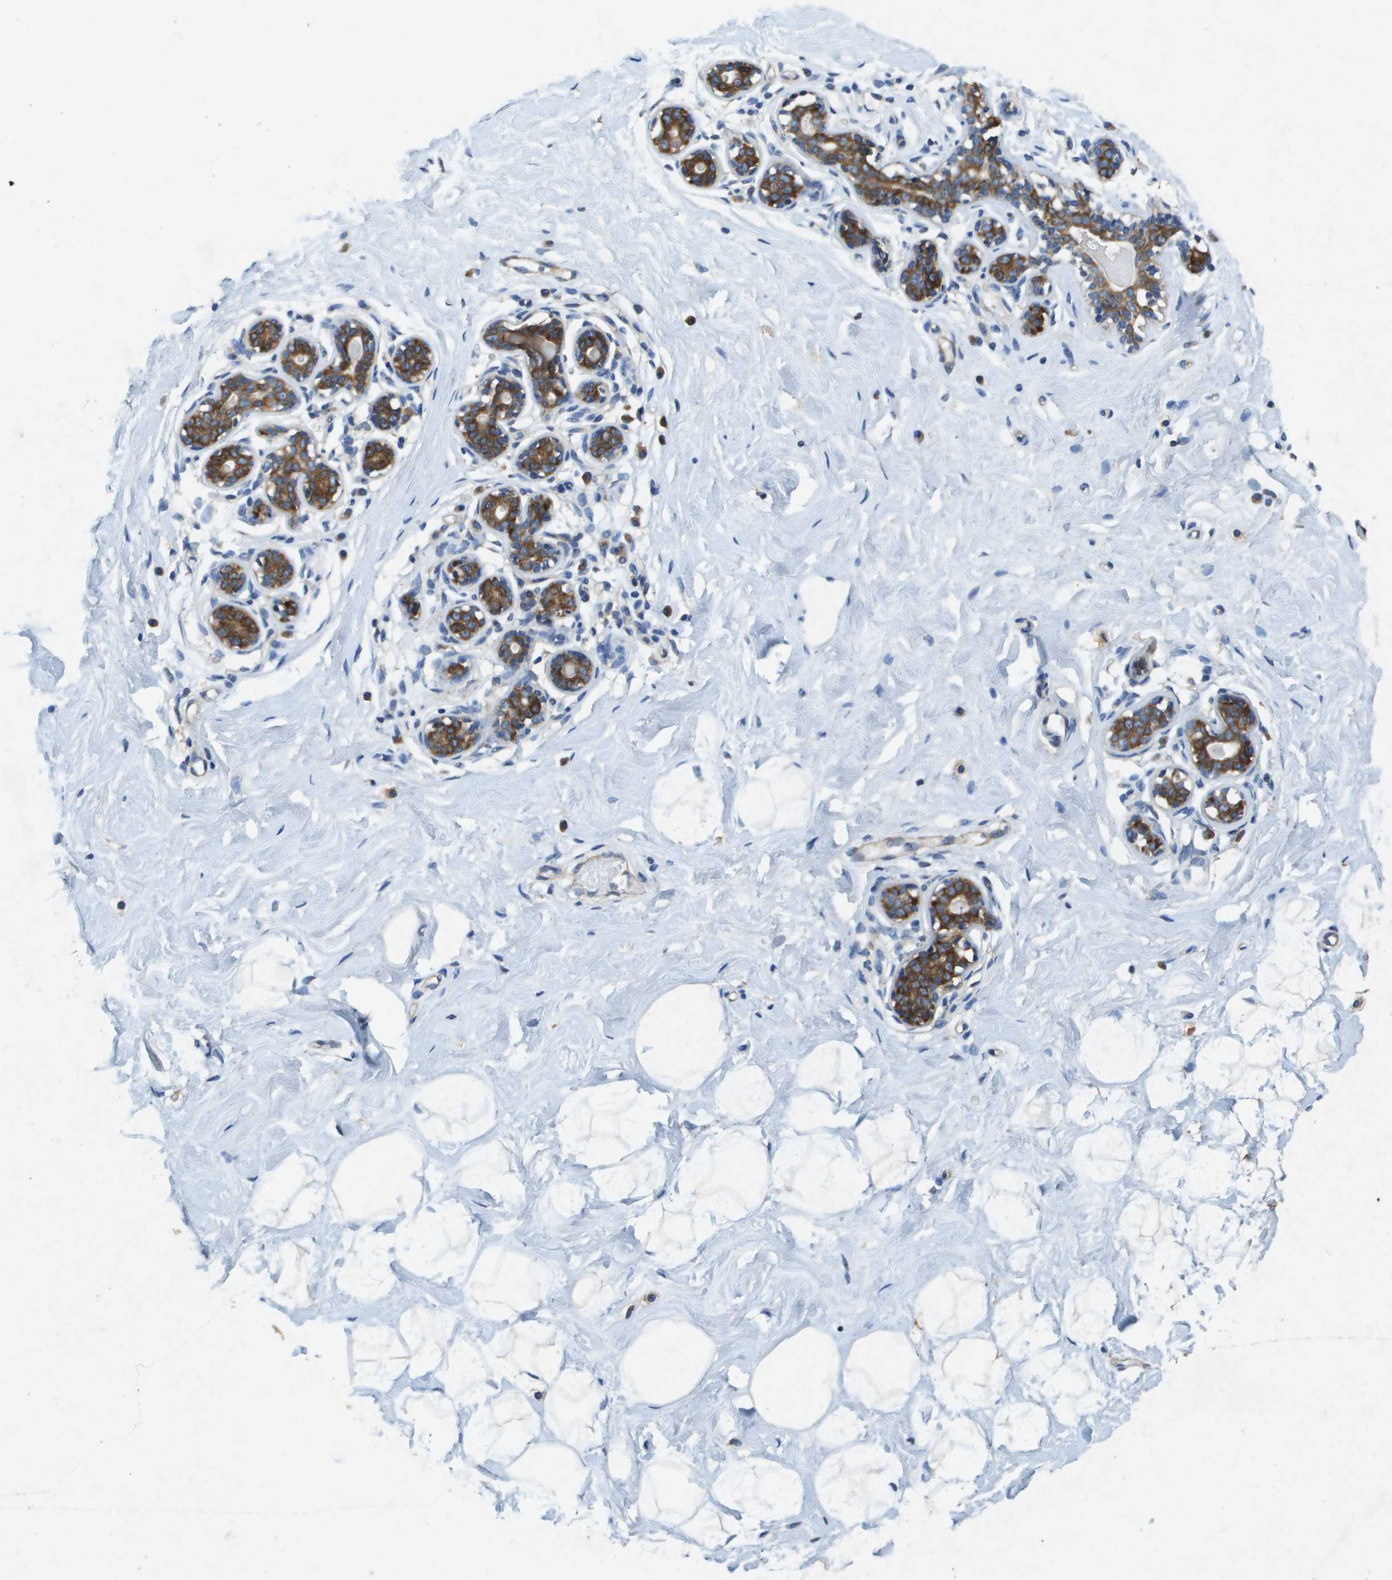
{"staining": {"intensity": "negative", "quantity": "none", "location": "none"}, "tissue": "breast", "cell_type": "Adipocytes", "image_type": "normal", "snomed": [{"axis": "morphology", "description": "Normal tissue, NOS"}, {"axis": "topography", "description": "Breast"}], "caption": "IHC of unremarkable human breast exhibits no expression in adipocytes.", "gene": "PTPRT", "patient": {"sex": "female", "age": 23}}